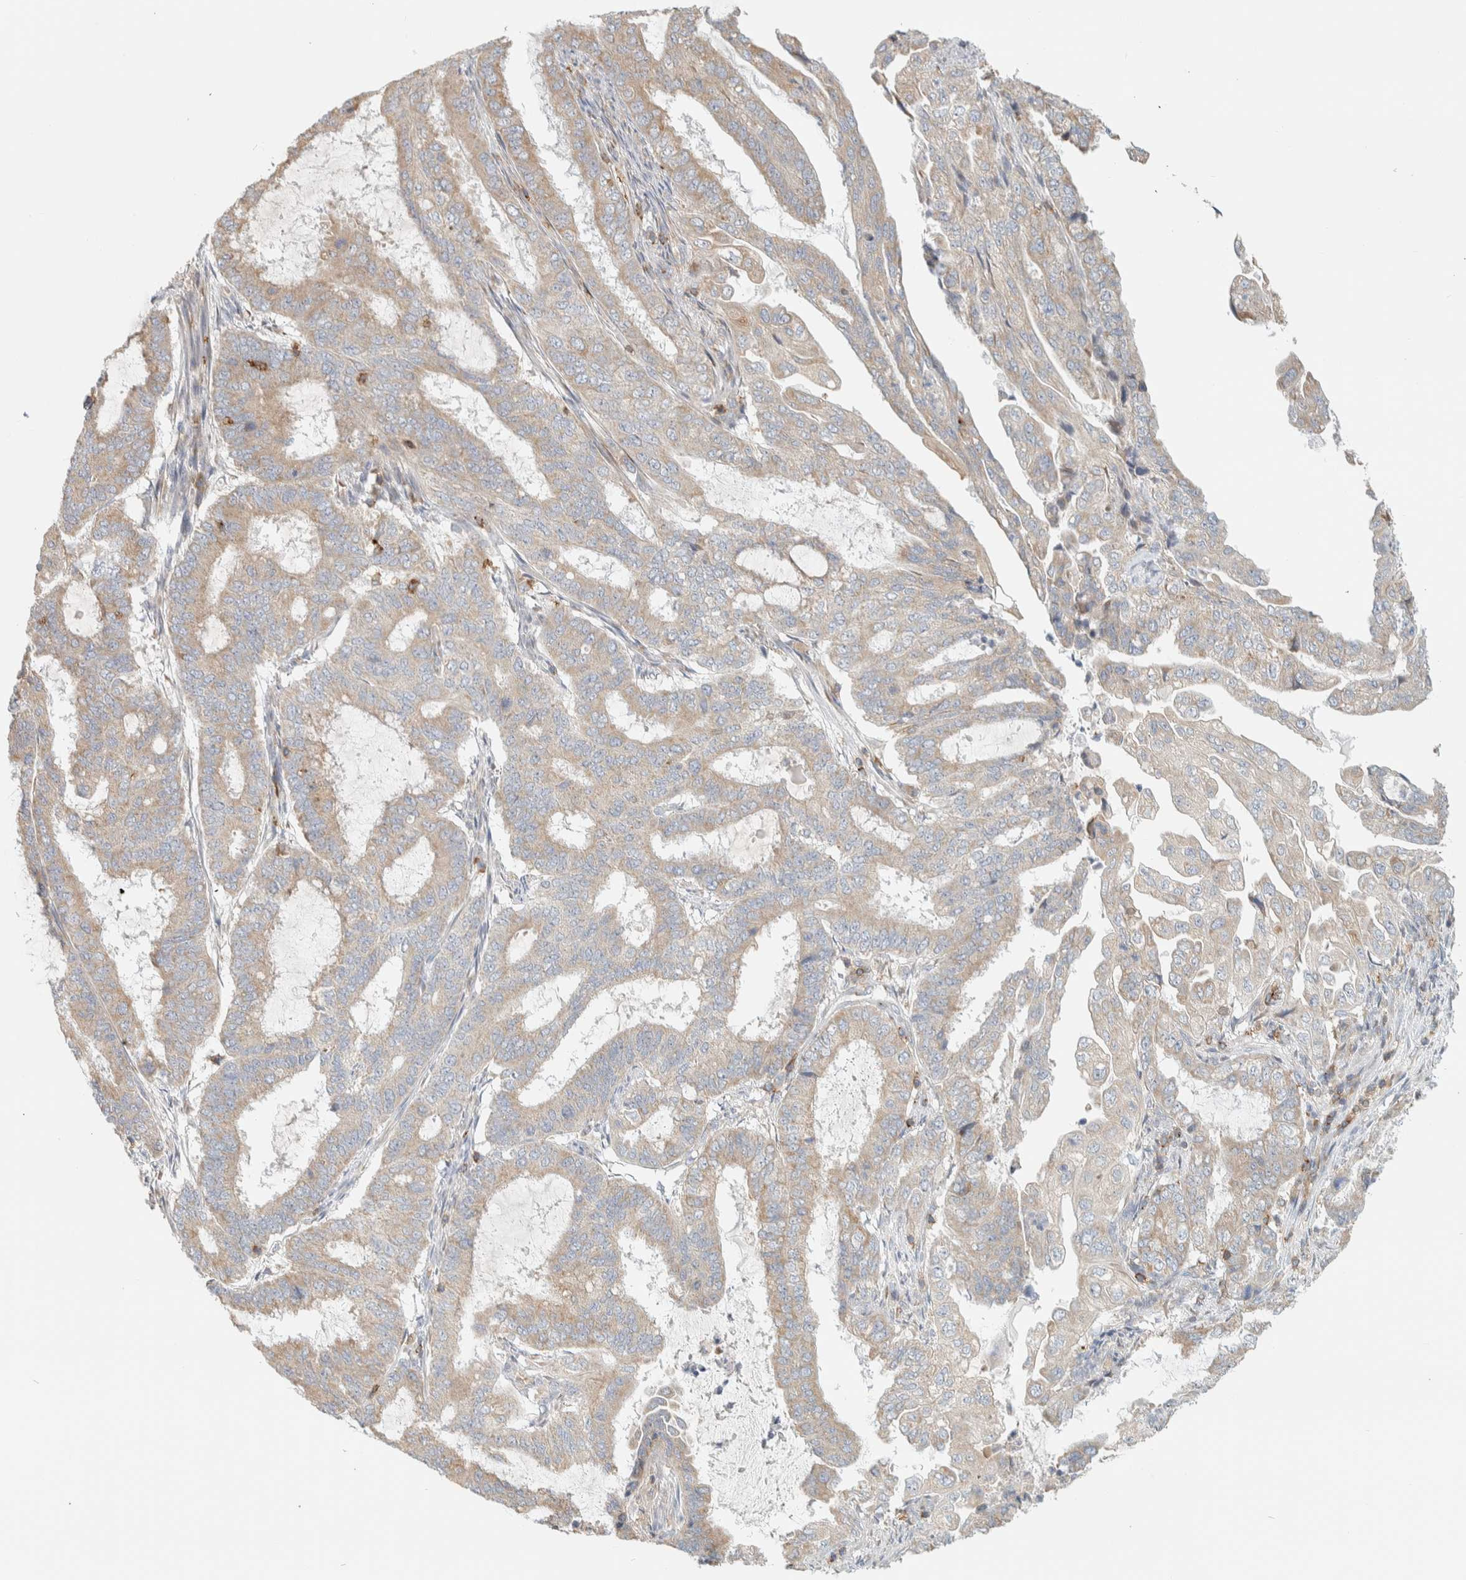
{"staining": {"intensity": "weak", "quantity": ">75%", "location": "cytoplasmic/membranous"}, "tissue": "endometrial cancer", "cell_type": "Tumor cells", "image_type": "cancer", "snomed": [{"axis": "morphology", "description": "Adenocarcinoma, NOS"}, {"axis": "topography", "description": "Endometrium"}], "caption": "Tumor cells demonstrate weak cytoplasmic/membranous positivity in approximately >75% of cells in adenocarcinoma (endometrial).", "gene": "CCDC57", "patient": {"sex": "female", "age": 51}}